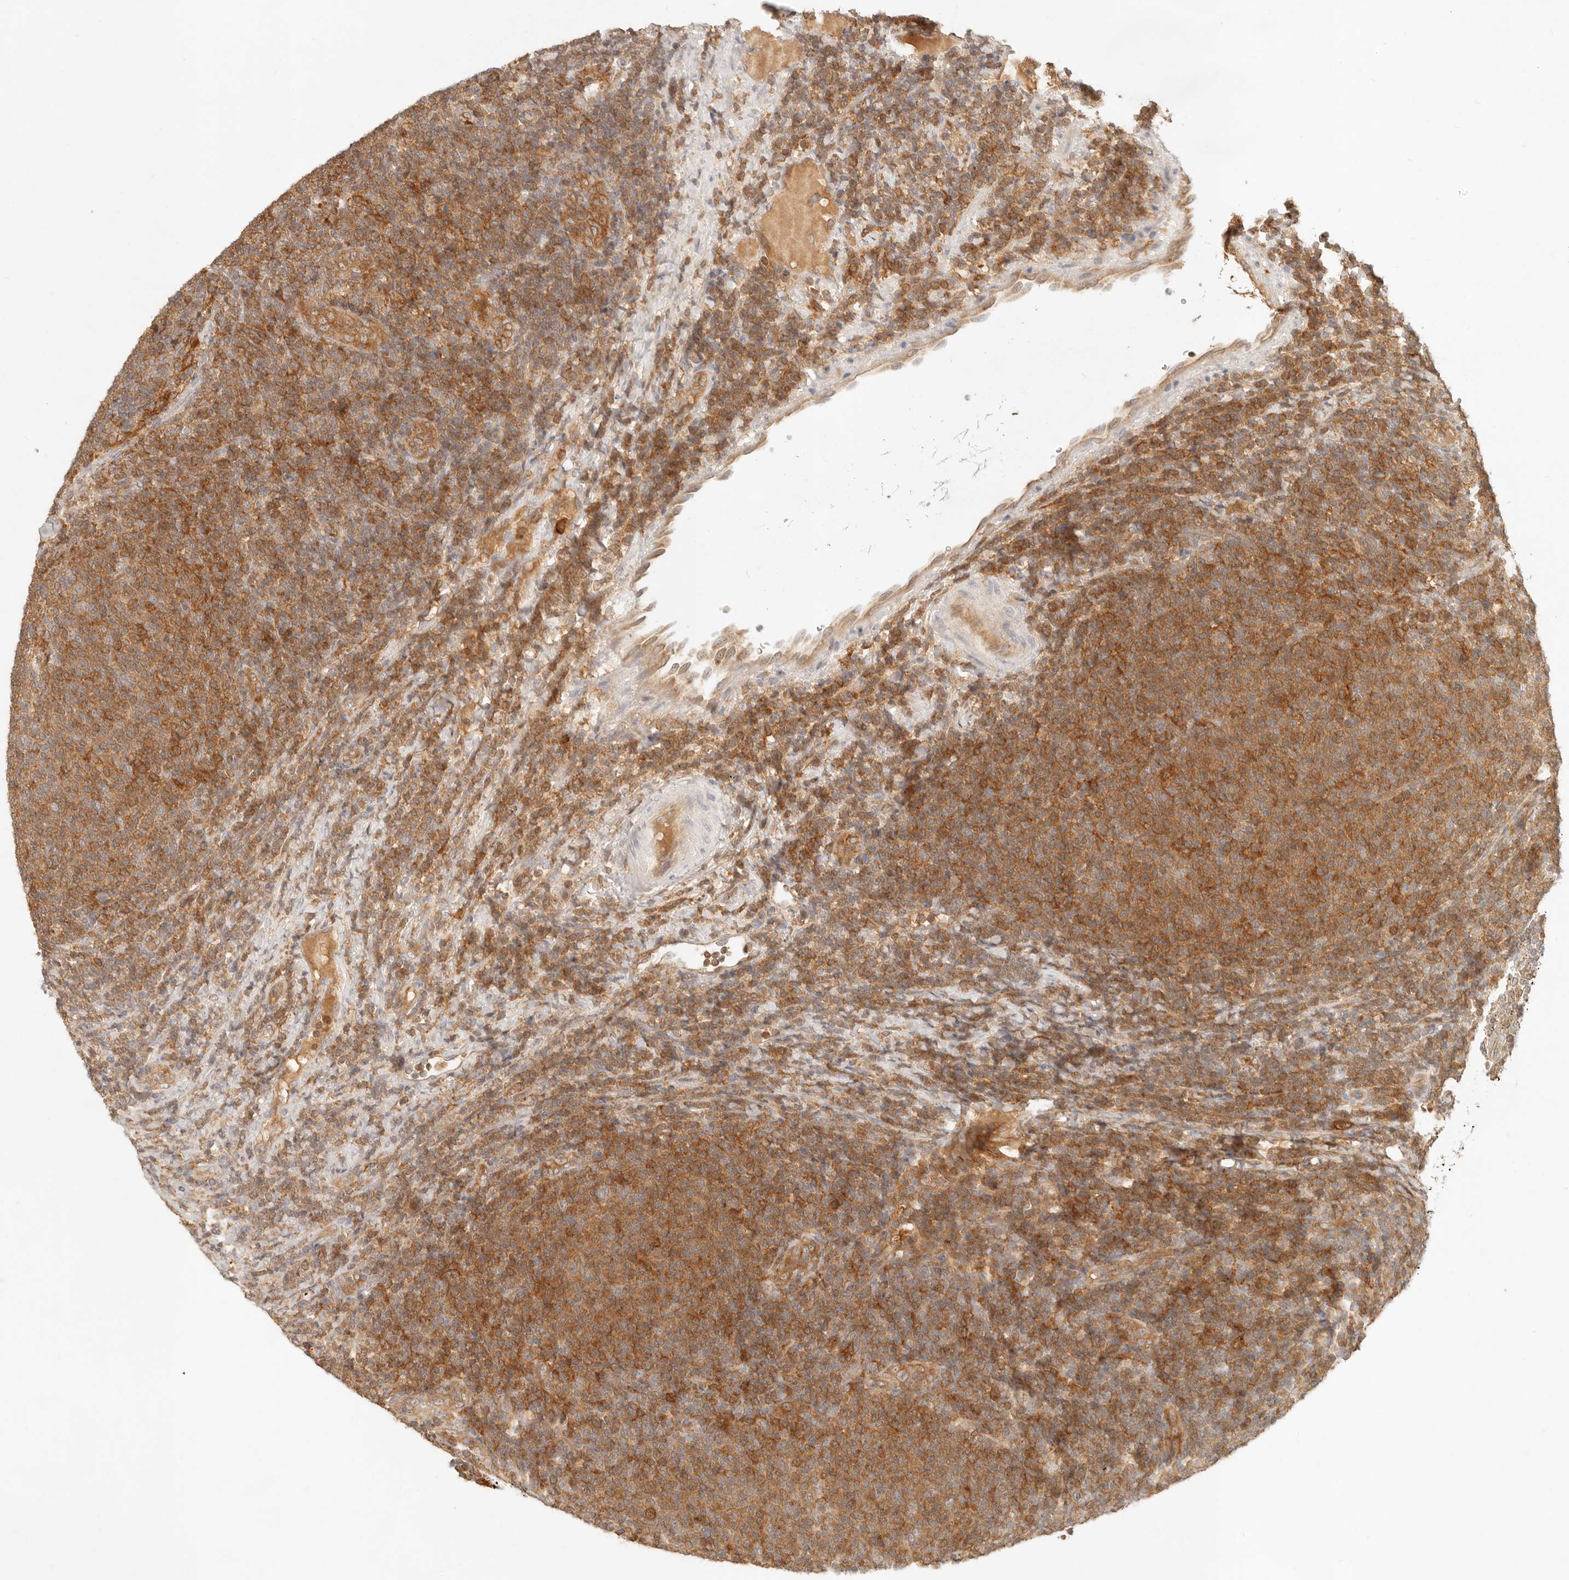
{"staining": {"intensity": "moderate", "quantity": ">75%", "location": "cytoplasmic/membranous"}, "tissue": "lymphoma", "cell_type": "Tumor cells", "image_type": "cancer", "snomed": [{"axis": "morphology", "description": "Malignant lymphoma, non-Hodgkin's type, Low grade"}, {"axis": "topography", "description": "Lymph node"}], "caption": "Immunohistochemical staining of low-grade malignant lymphoma, non-Hodgkin's type reveals moderate cytoplasmic/membranous protein staining in approximately >75% of tumor cells. Using DAB (brown) and hematoxylin (blue) stains, captured at high magnification using brightfield microscopy.", "gene": "NECAP2", "patient": {"sex": "male", "age": 66}}